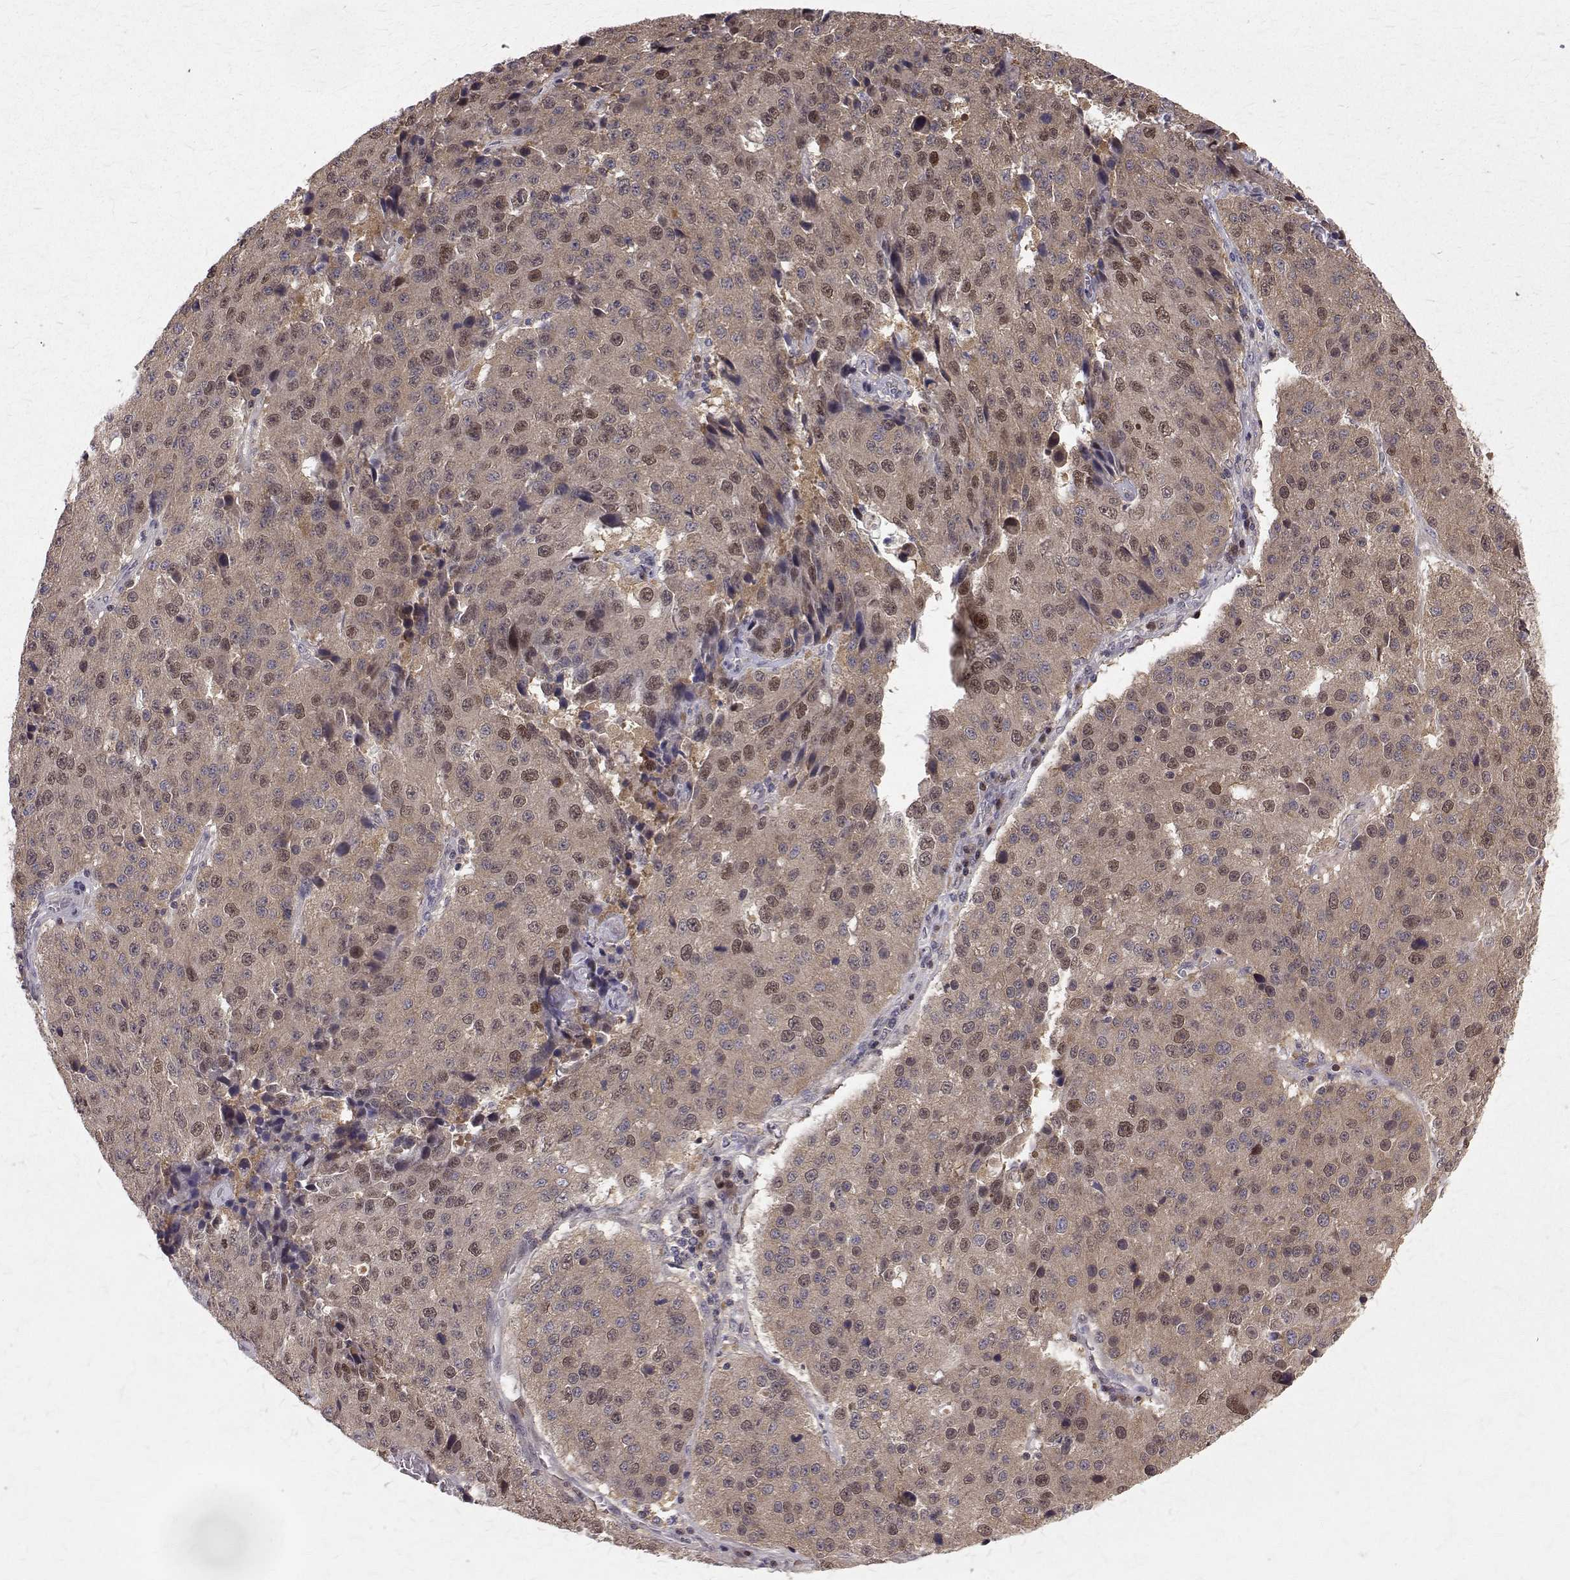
{"staining": {"intensity": "moderate", "quantity": "25%-75%", "location": "cytoplasmic/membranous,nuclear"}, "tissue": "stomach cancer", "cell_type": "Tumor cells", "image_type": "cancer", "snomed": [{"axis": "morphology", "description": "Adenocarcinoma, NOS"}, {"axis": "topography", "description": "Stomach"}], "caption": "Protein expression analysis of stomach cancer (adenocarcinoma) shows moderate cytoplasmic/membranous and nuclear positivity in about 25%-75% of tumor cells.", "gene": "NIF3L1", "patient": {"sex": "male", "age": 71}}